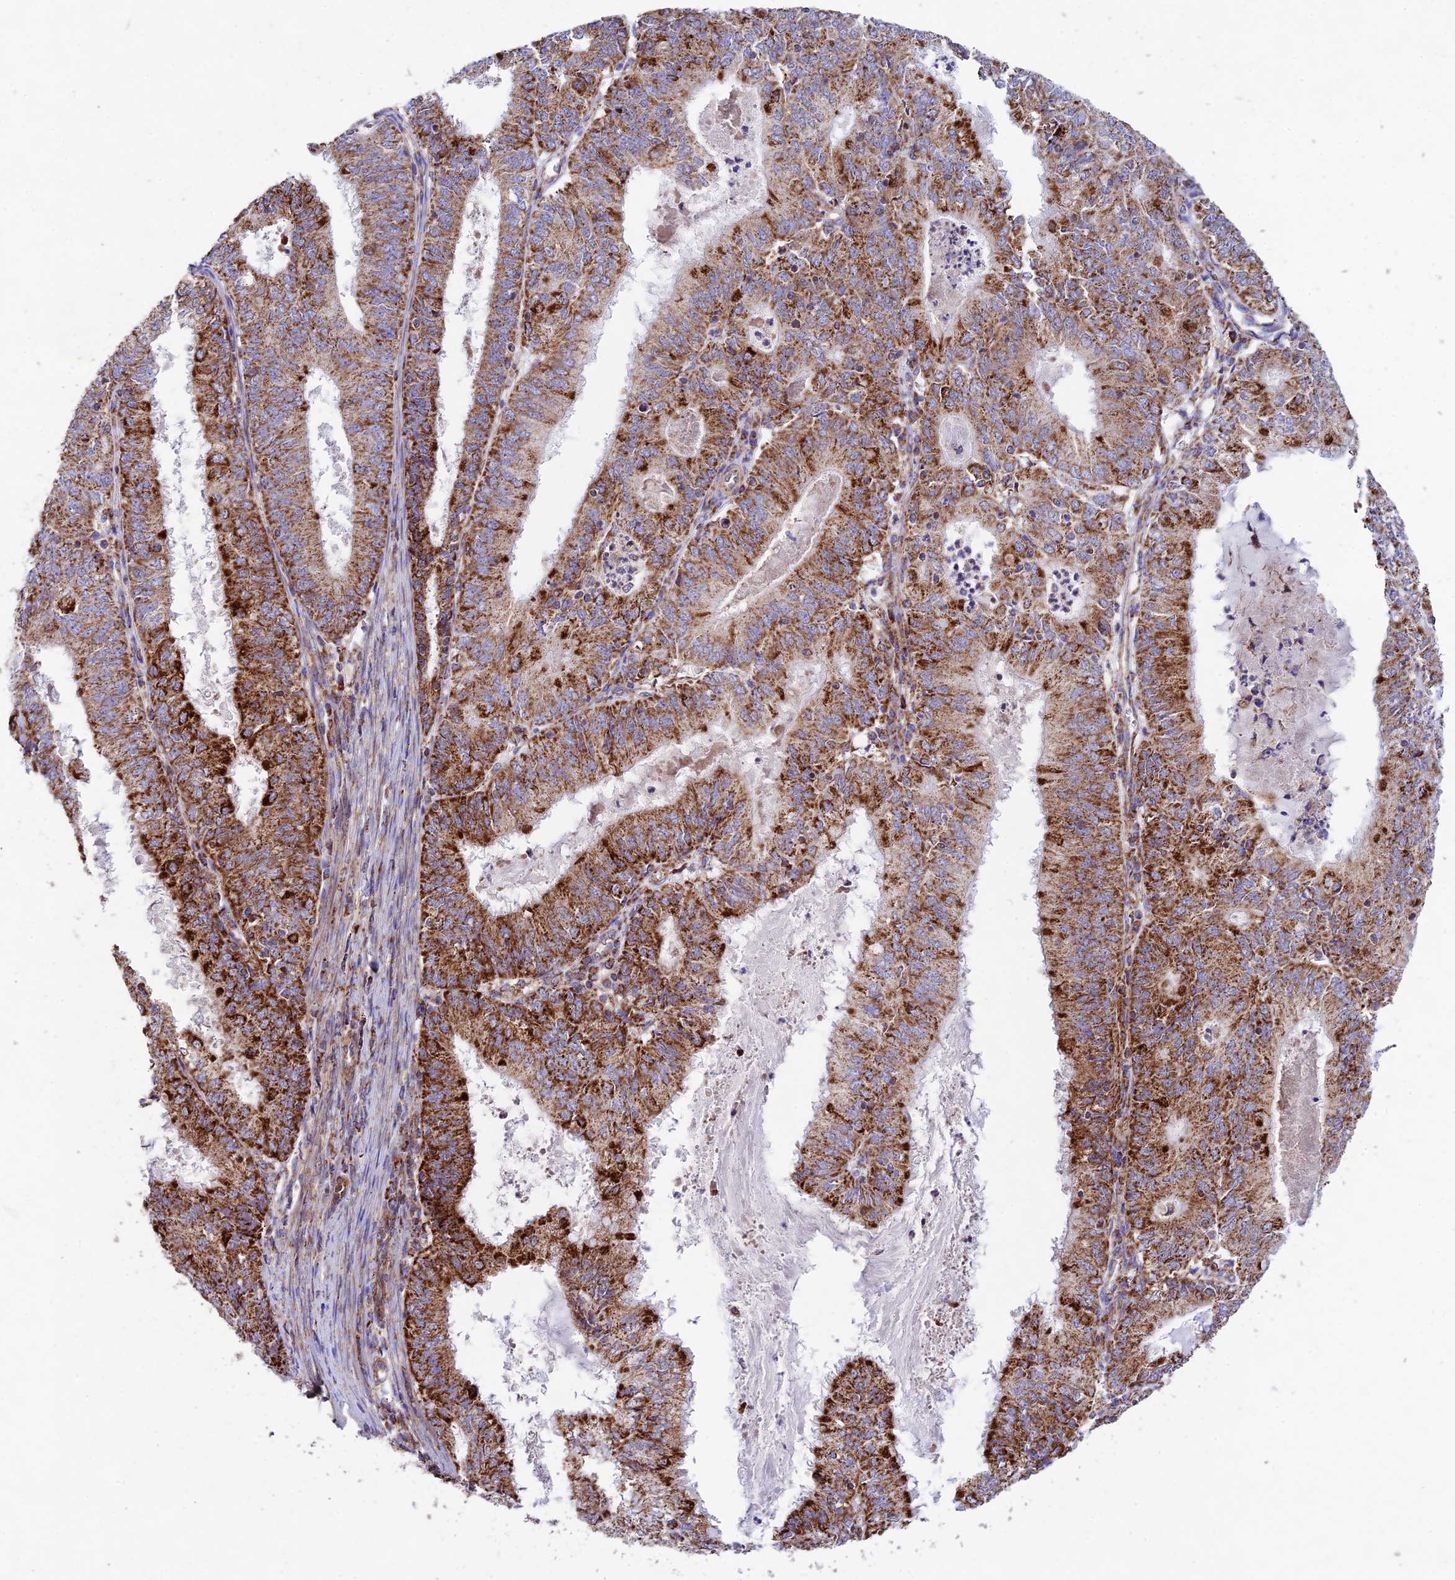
{"staining": {"intensity": "strong", "quantity": ">75%", "location": "cytoplasmic/membranous"}, "tissue": "endometrial cancer", "cell_type": "Tumor cells", "image_type": "cancer", "snomed": [{"axis": "morphology", "description": "Adenocarcinoma, NOS"}, {"axis": "topography", "description": "Endometrium"}], "caption": "DAB (3,3'-diaminobenzidine) immunohistochemical staining of adenocarcinoma (endometrial) demonstrates strong cytoplasmic/membranous protein staining in about >75% of tumor cells.", "gene": "KHDC3L", "patient": {"sex": "female", "age": 57}}